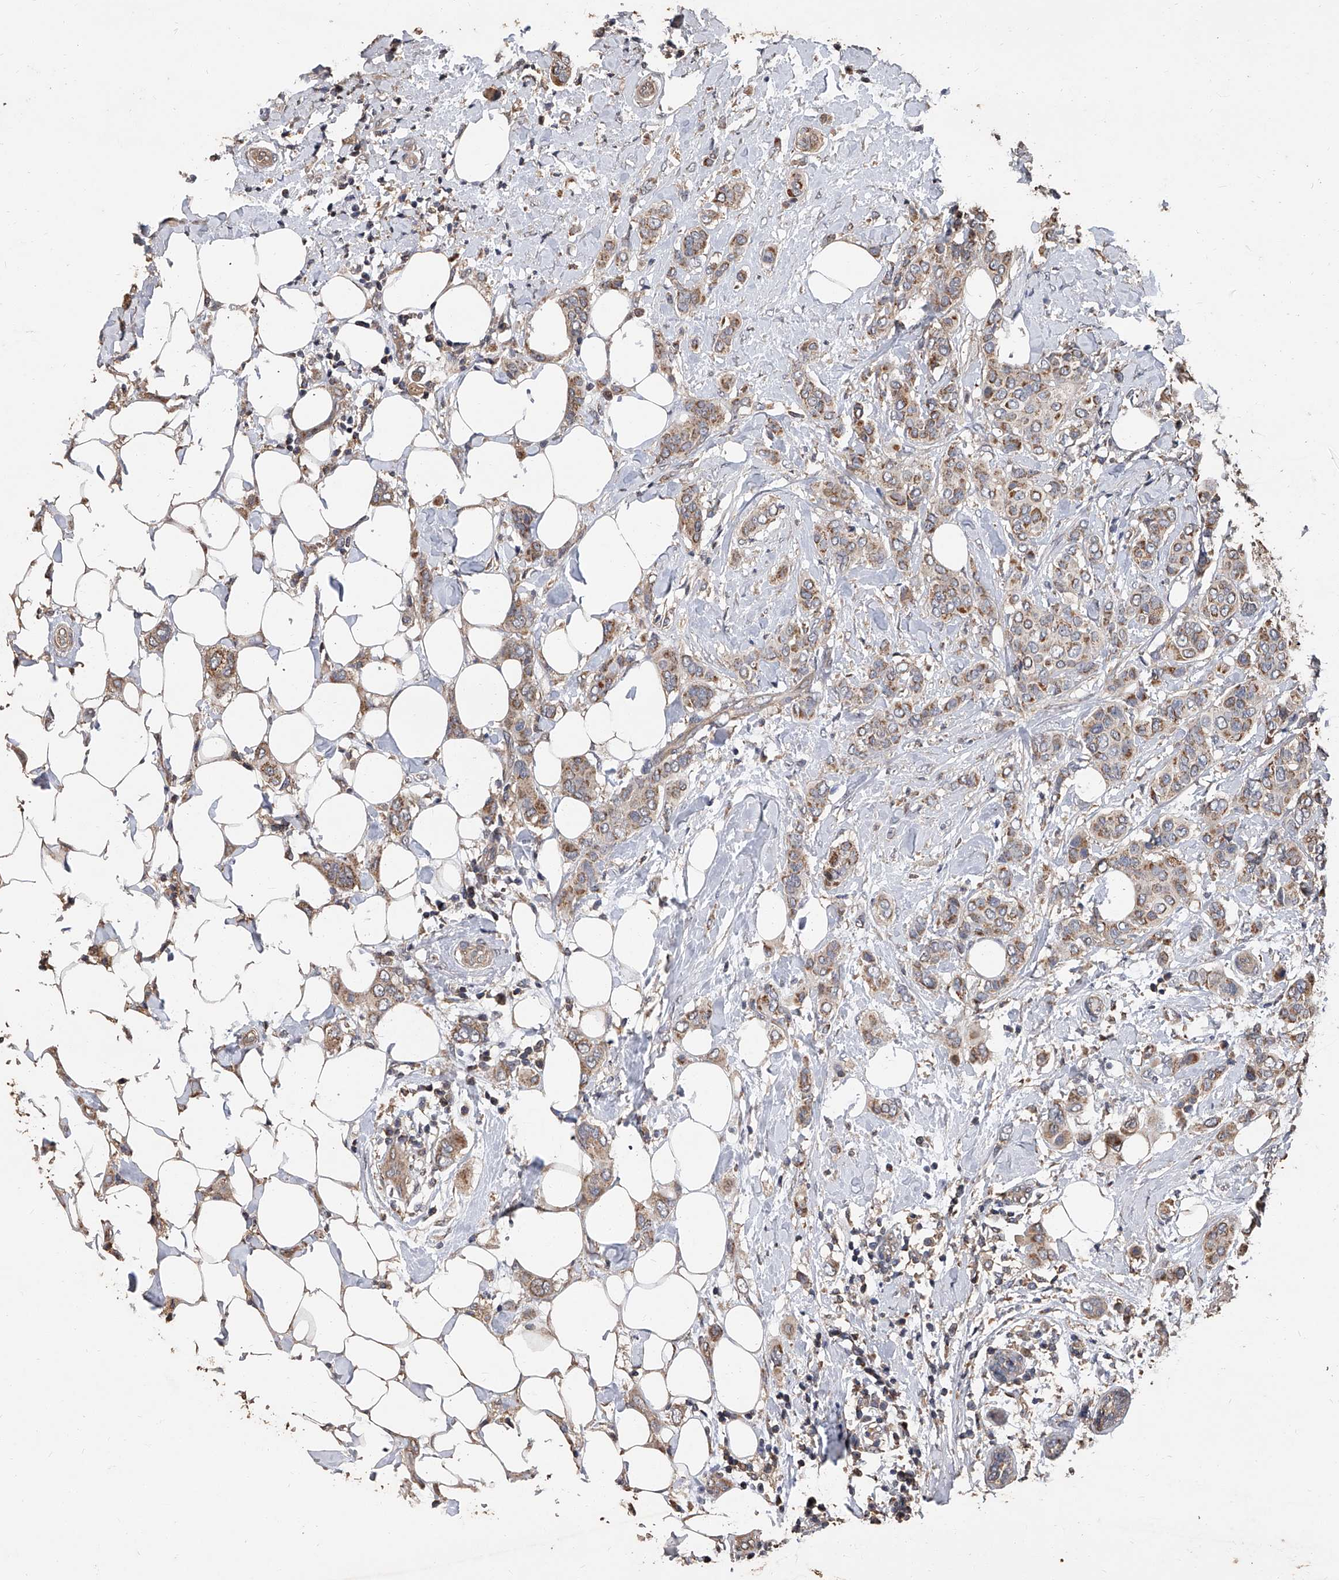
{"staining": {"intensity": "moderate", "quantity": ">75%", "location": "cytoplasmic/membranous"}, "tissue": "breast cancer", "cell_type": "Tumor cells", "image_type": "cancer", "snomed": [{"axis": "morphology", "description": "Lobular carcinoma"}, {"axis": "topography", "description": "Breast"}], "caption": "Immunohistochemistry (IHC) of breast lobular carcinoma demonstrates medium levels of moderate cytoplasmic/membranous staining in about >75% of tumor cells.", "gene": "LTV1", "patient": {"sex": "female", "age": 51}}